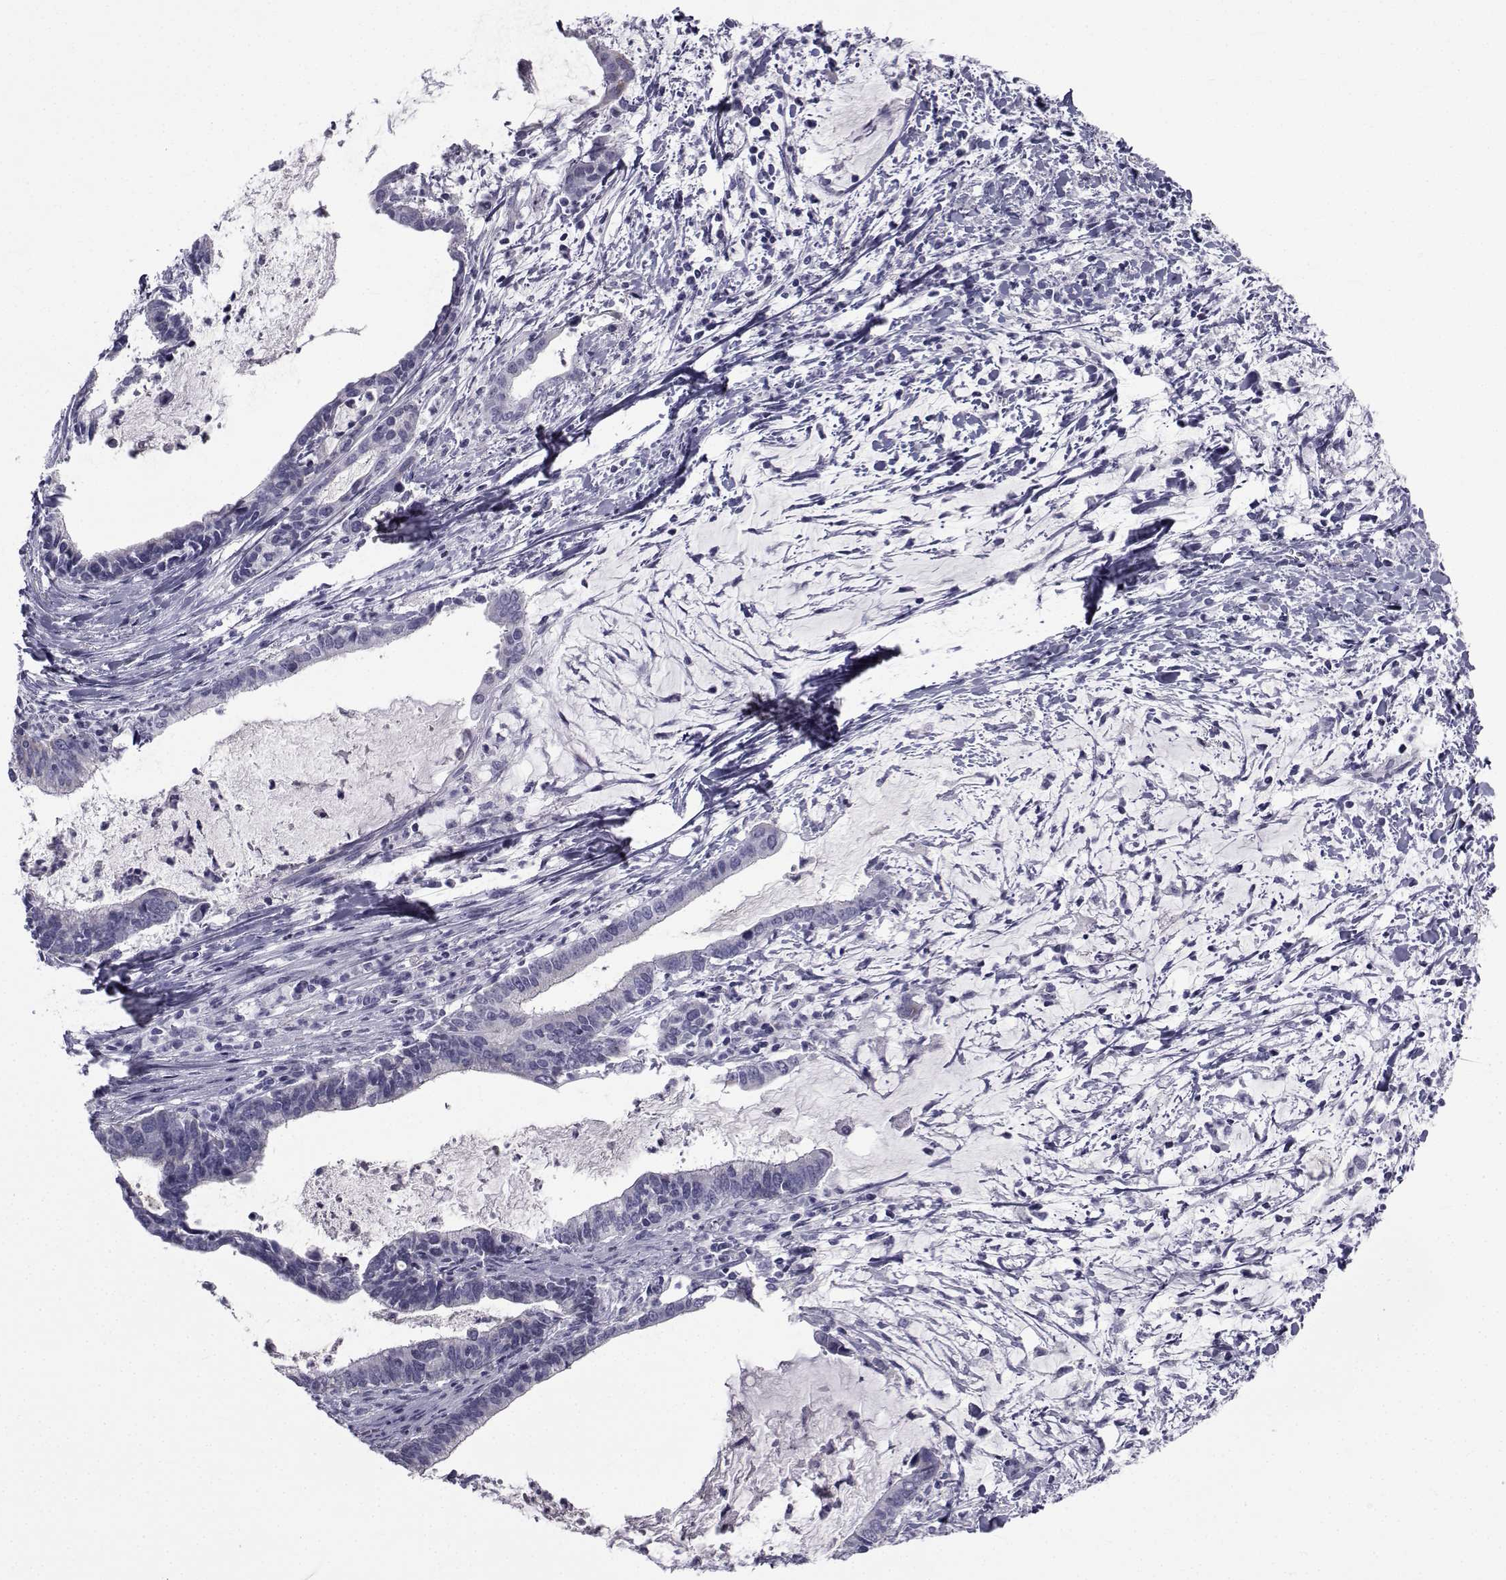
{"staining": {"intensity": "negative", "quantity": "none", "location": "none"}, "tissue": "cervical cancer", "cell_type": "Tumor cells", "image_type": "cancer", "snomed": [{"axis": "morphology", "description": "Adenocarcinoma, NOS"}, {"axis": "topography", "description": "Cervix"}], "caption": "Adenocarcinoma (cervical) stained for a protein using IHC displays no positivity tumor cells.", "gene": "FDXR", "patient": {"sex": "female", "age": 42}}